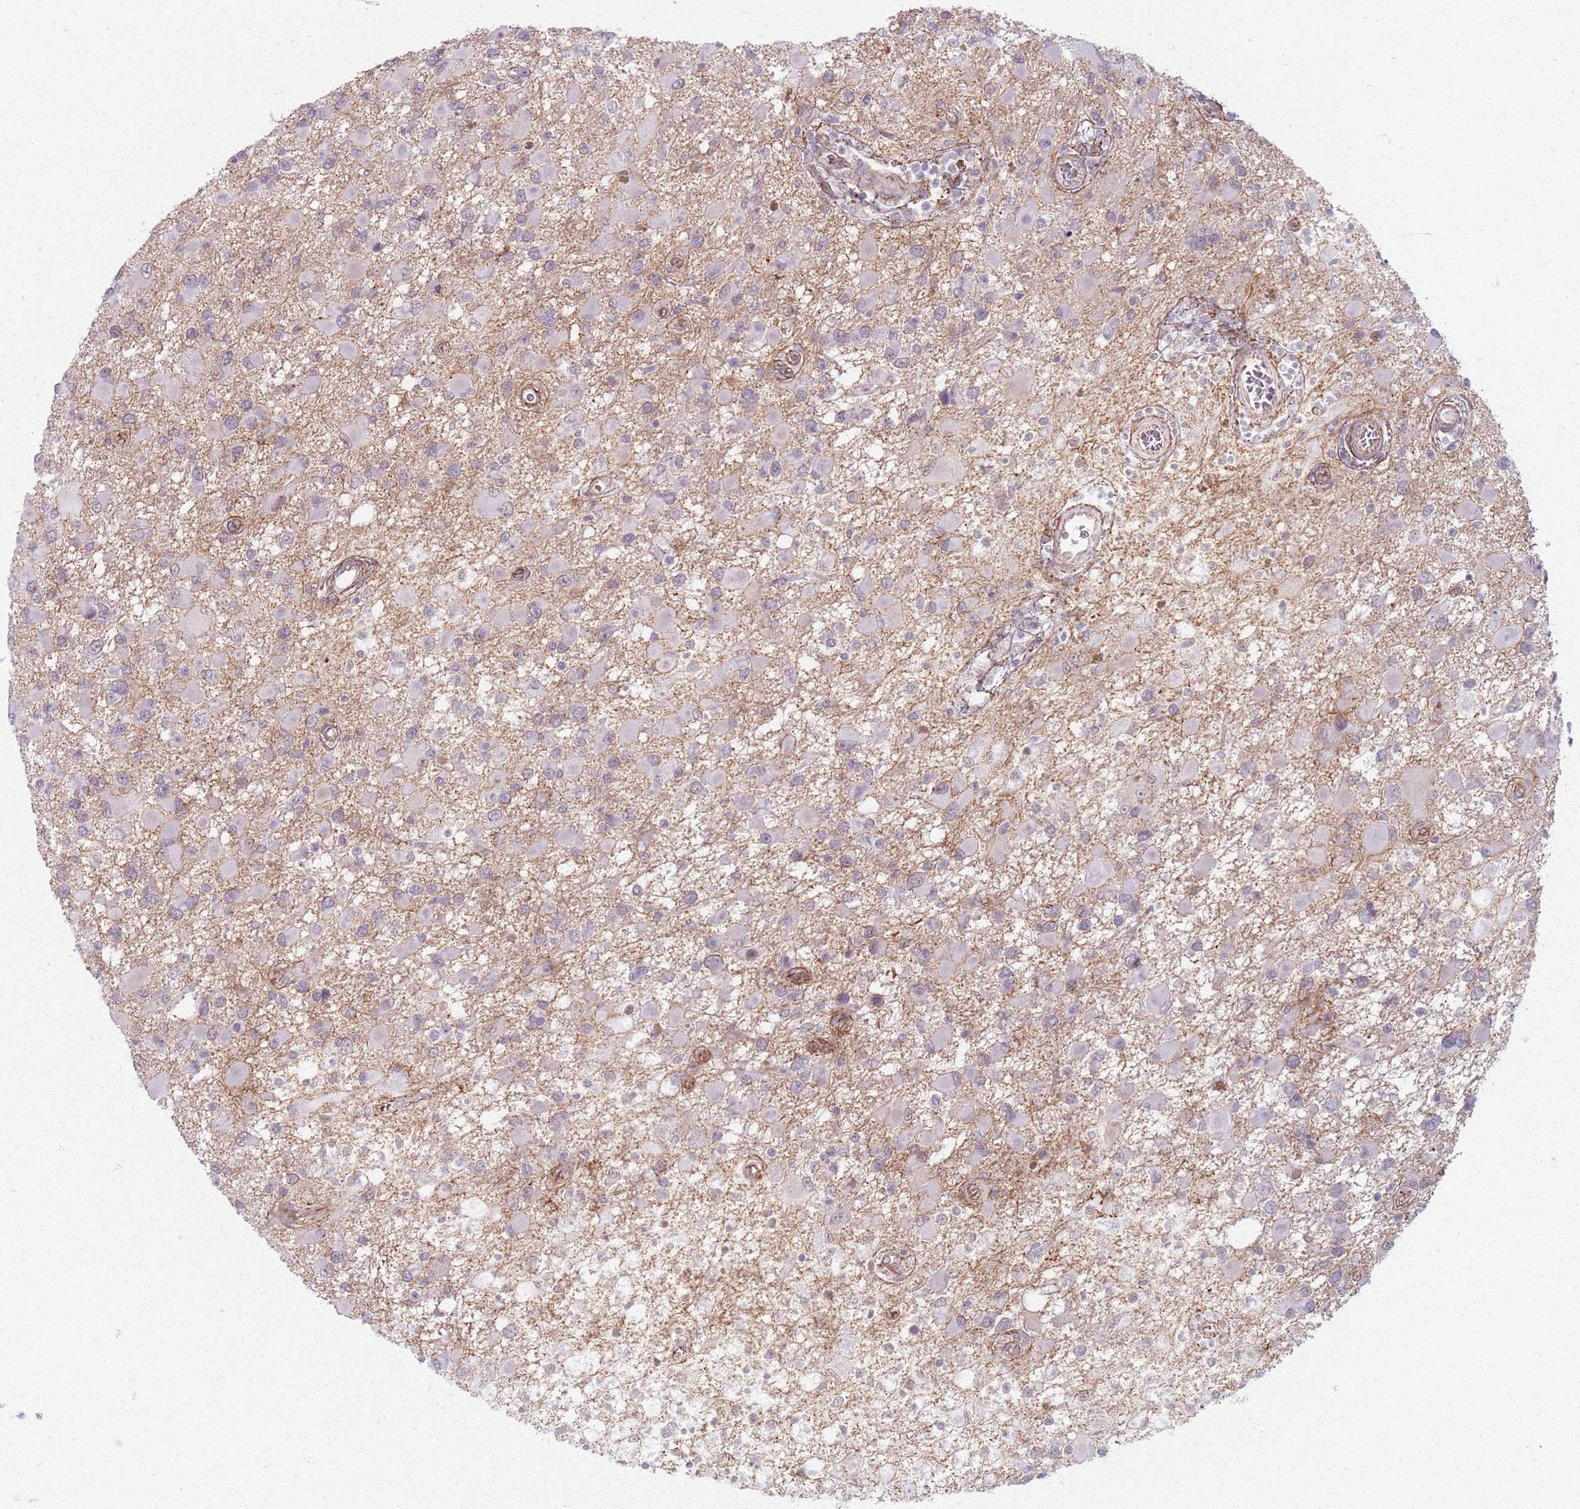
{"staining": {"intensity": "negative", "quantity": "none", "location": "none"}, "tissue": "glioma", "cell_type": "Tumor cells", "image_type": "cancer", "snomed": [{"axis": "morphology", "description": "Glioma, malignant, High grade"}, {"axis": "topography", "description": "Brain"}], "caption": "High magnification brightfield microscopy of glioma stained with DAB (3,3'-diaminobenzidine) (brown) and counterstained with hematoxylin (blue): tumor cells show no significant expression. Brightfield microscopy of immunohistochemistry (IHC) stained with DAB (3,3'-diaminobenzidine) (brown) and hematoxylin (blue), captured at high magnification.", "gene": "KCNA5", "patient": {"sex": "male", "age": 53}}